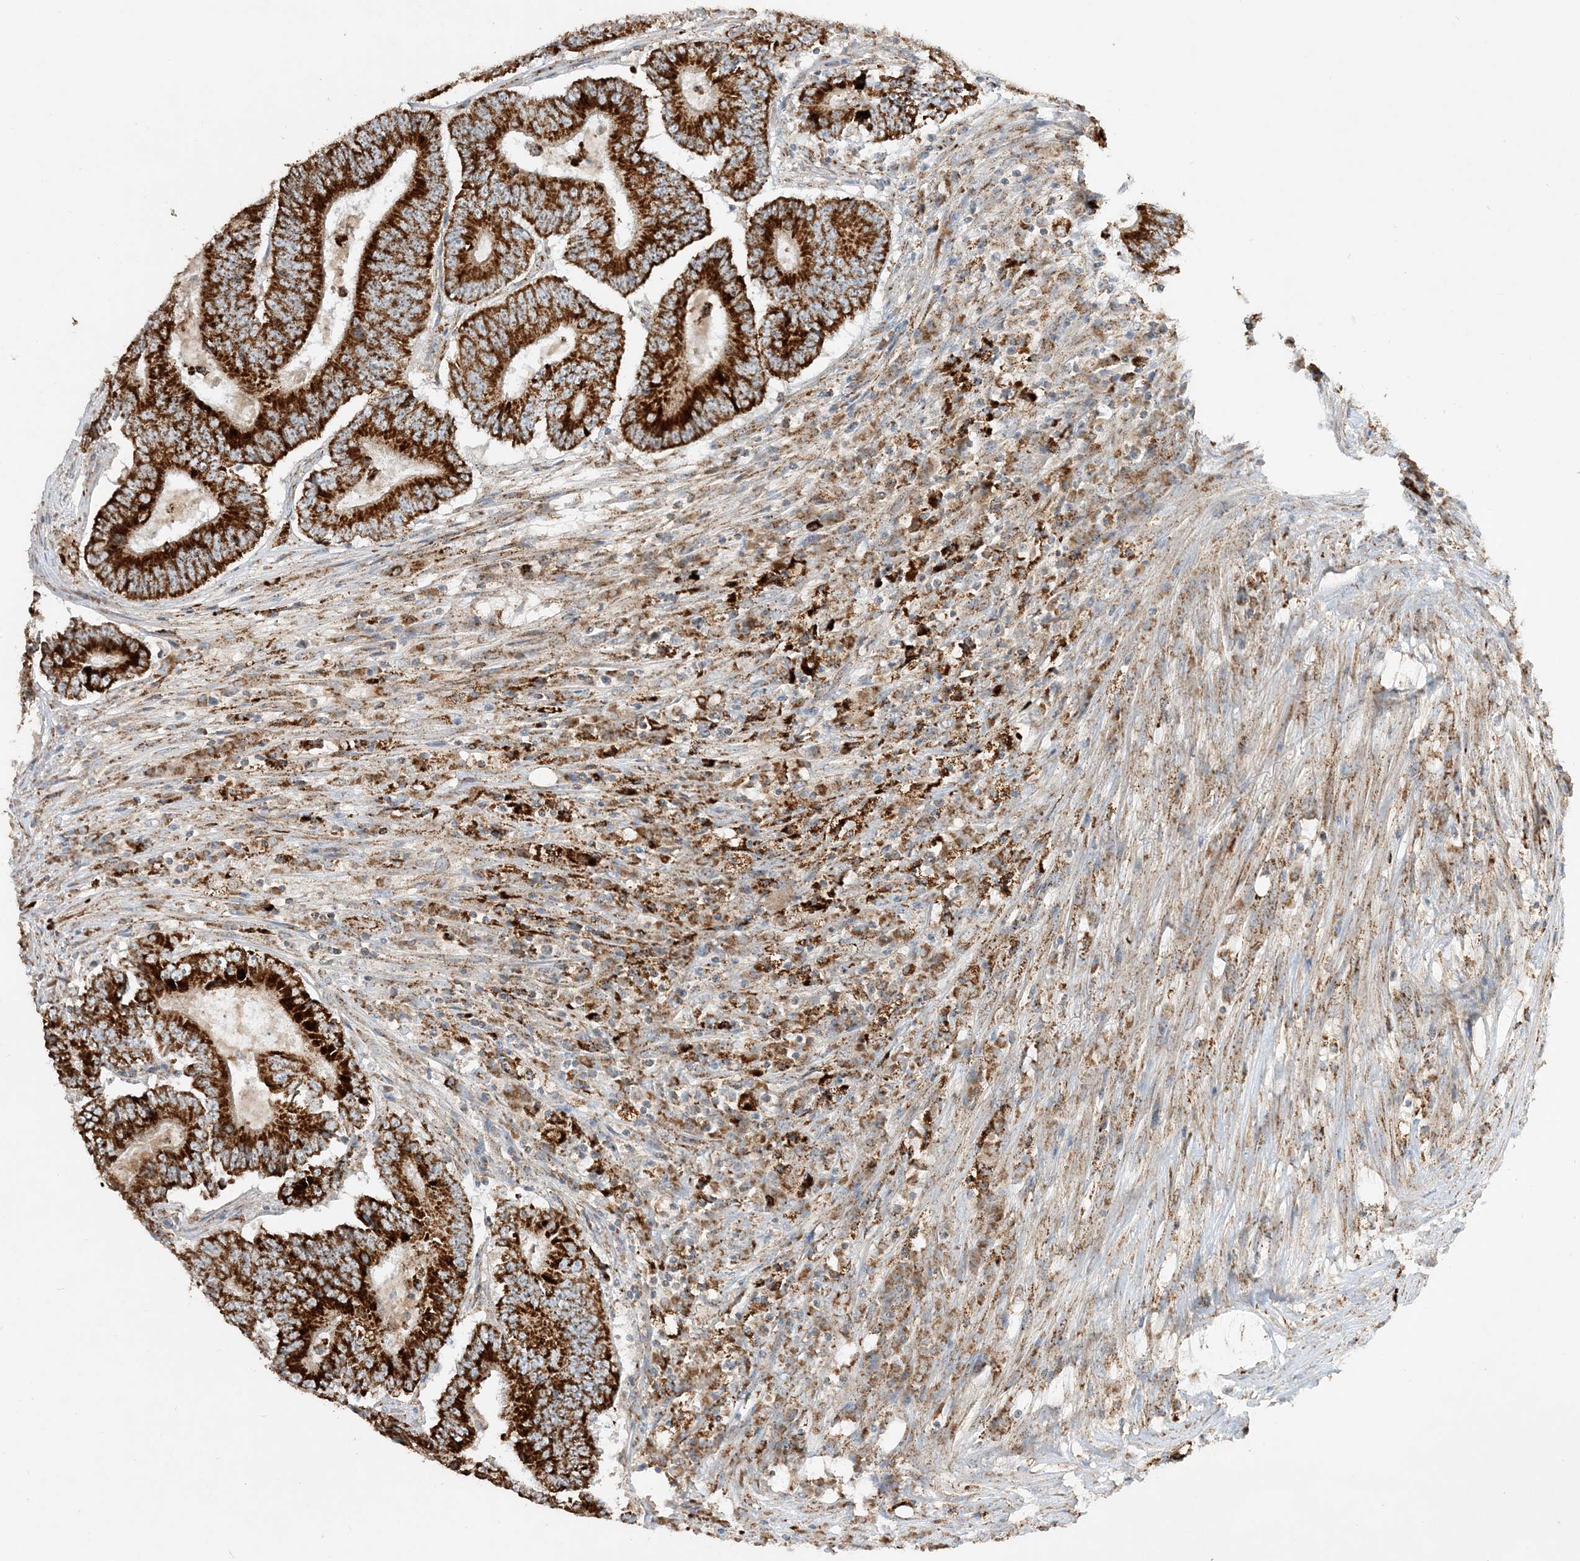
{"staining": {"intensity": "strong", "quantity": ">75%", "location": "cytoplasmic/membranous"}, "tissue": "colorectal cancer", "cell_type": "Tumor cells", "image_type": "cancer", "snomed": [{"axis": "morphology", "description": "Adenocarcinoma, NOS"}, {"axis": "topography", "description": "Colon"}], "caption": "Adenocarcinoma (colorectal) tissue displays strong cytoplasmic/membranous positivity in approximately >75% of tumor cells, visualized by immunohistochemistry.", "gene": "NDUFAF3", "patient": {"sex": "male", "age": 83}}